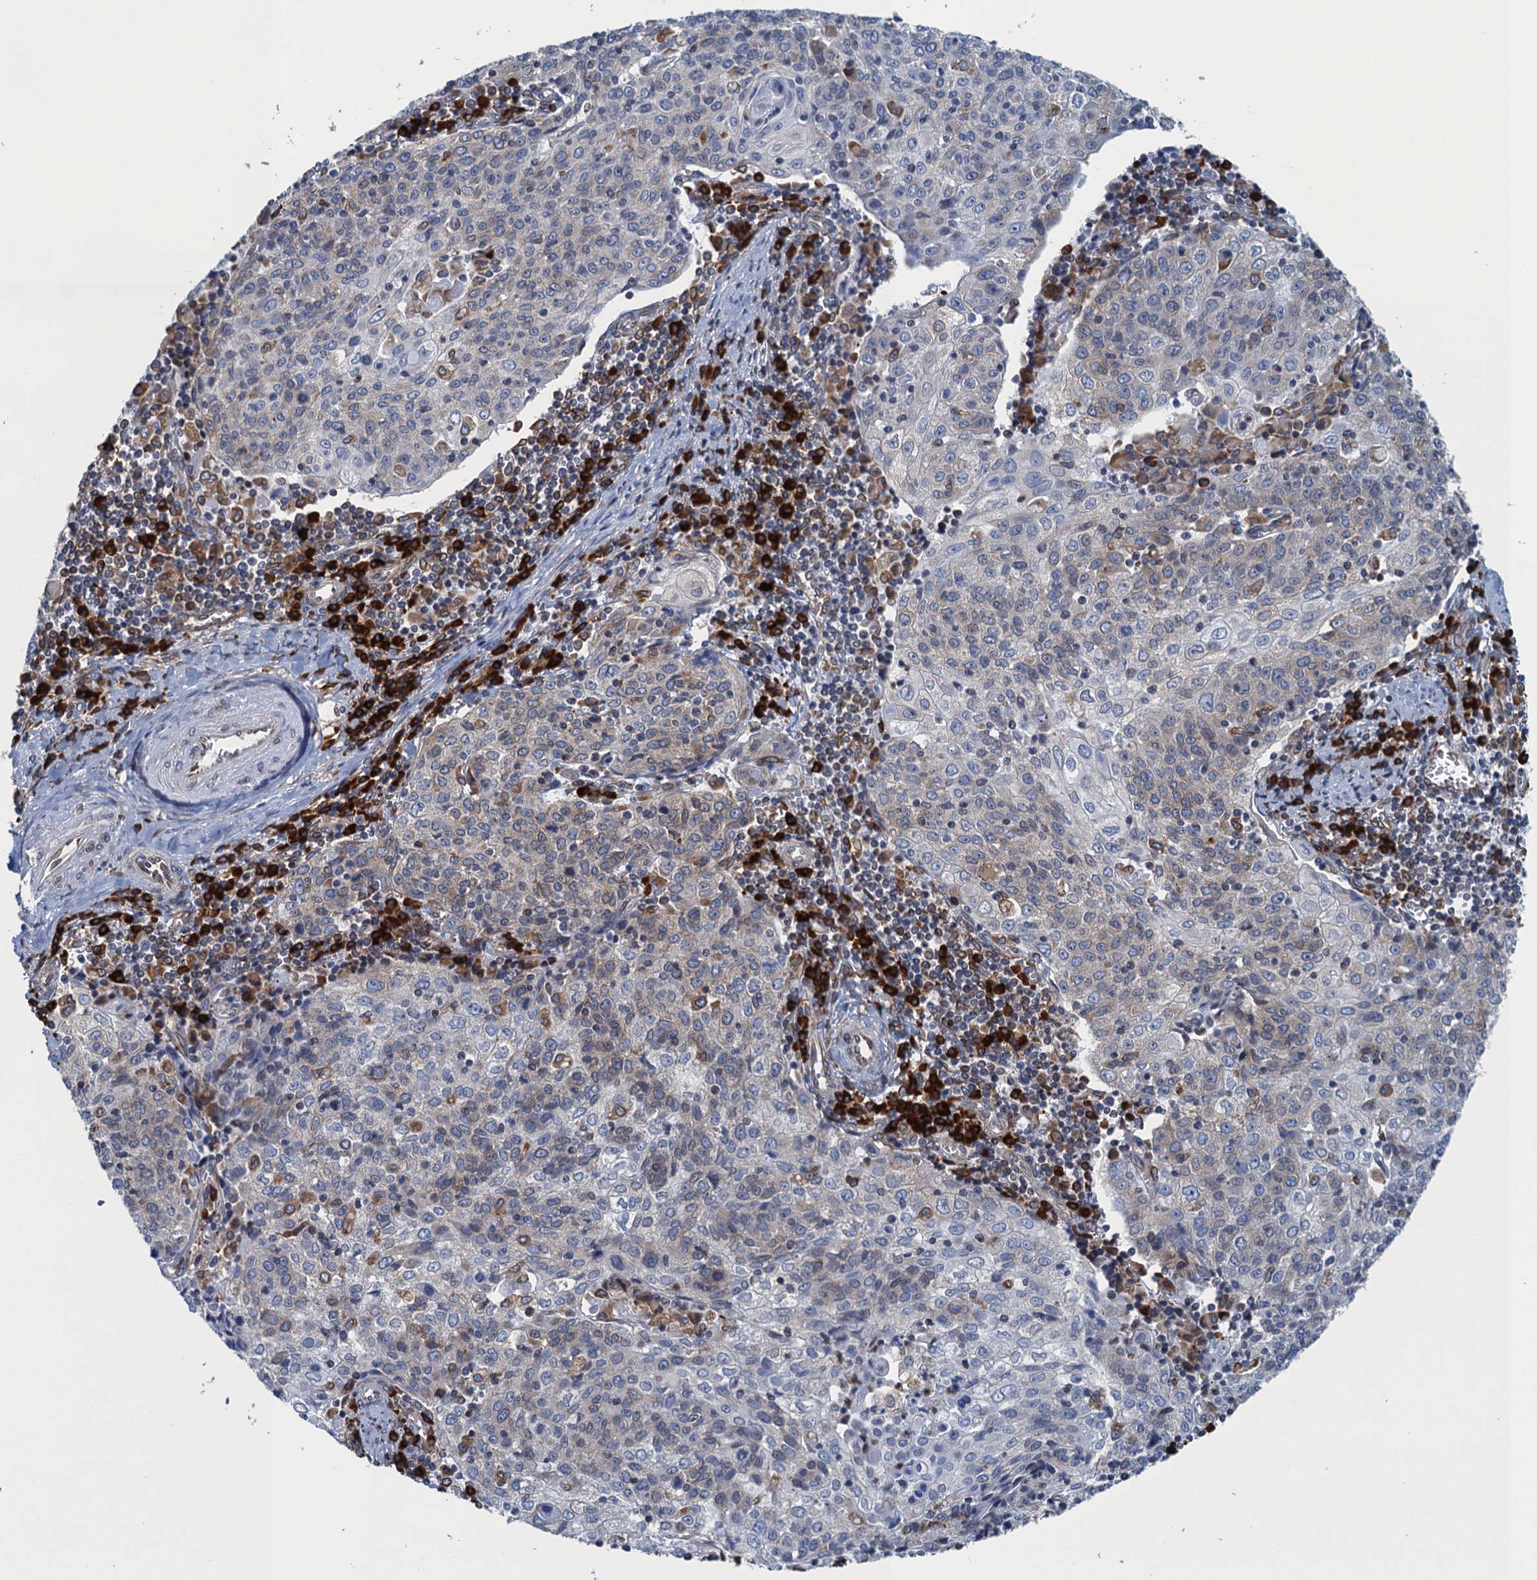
{"staining": {"intensity": "weak", "quantity": "<25%", "location": "cytoplasmic/membranous"}, "tissue": "cervical cancer", "cell_type": "Tumor cells", "image_type": "cancer", "snomed": [{"axis": "morphology", "description": "Squamous cell carcinoma, NOS"}, {"axis": "topography", "description": "Cervix"}], "caption": "Protein analysis of cervical cancer (squamous cell carcinoma) reveals no significant positivity in tumor cells. (Stains: DAB (3,3'-diaminobenzidine) IHC with hematoxylin counter stain, Microscopy: brightfield microscopy at high magnification).", "gene": "TMEM205", "patient": {"sex": "female", "age": 48}}